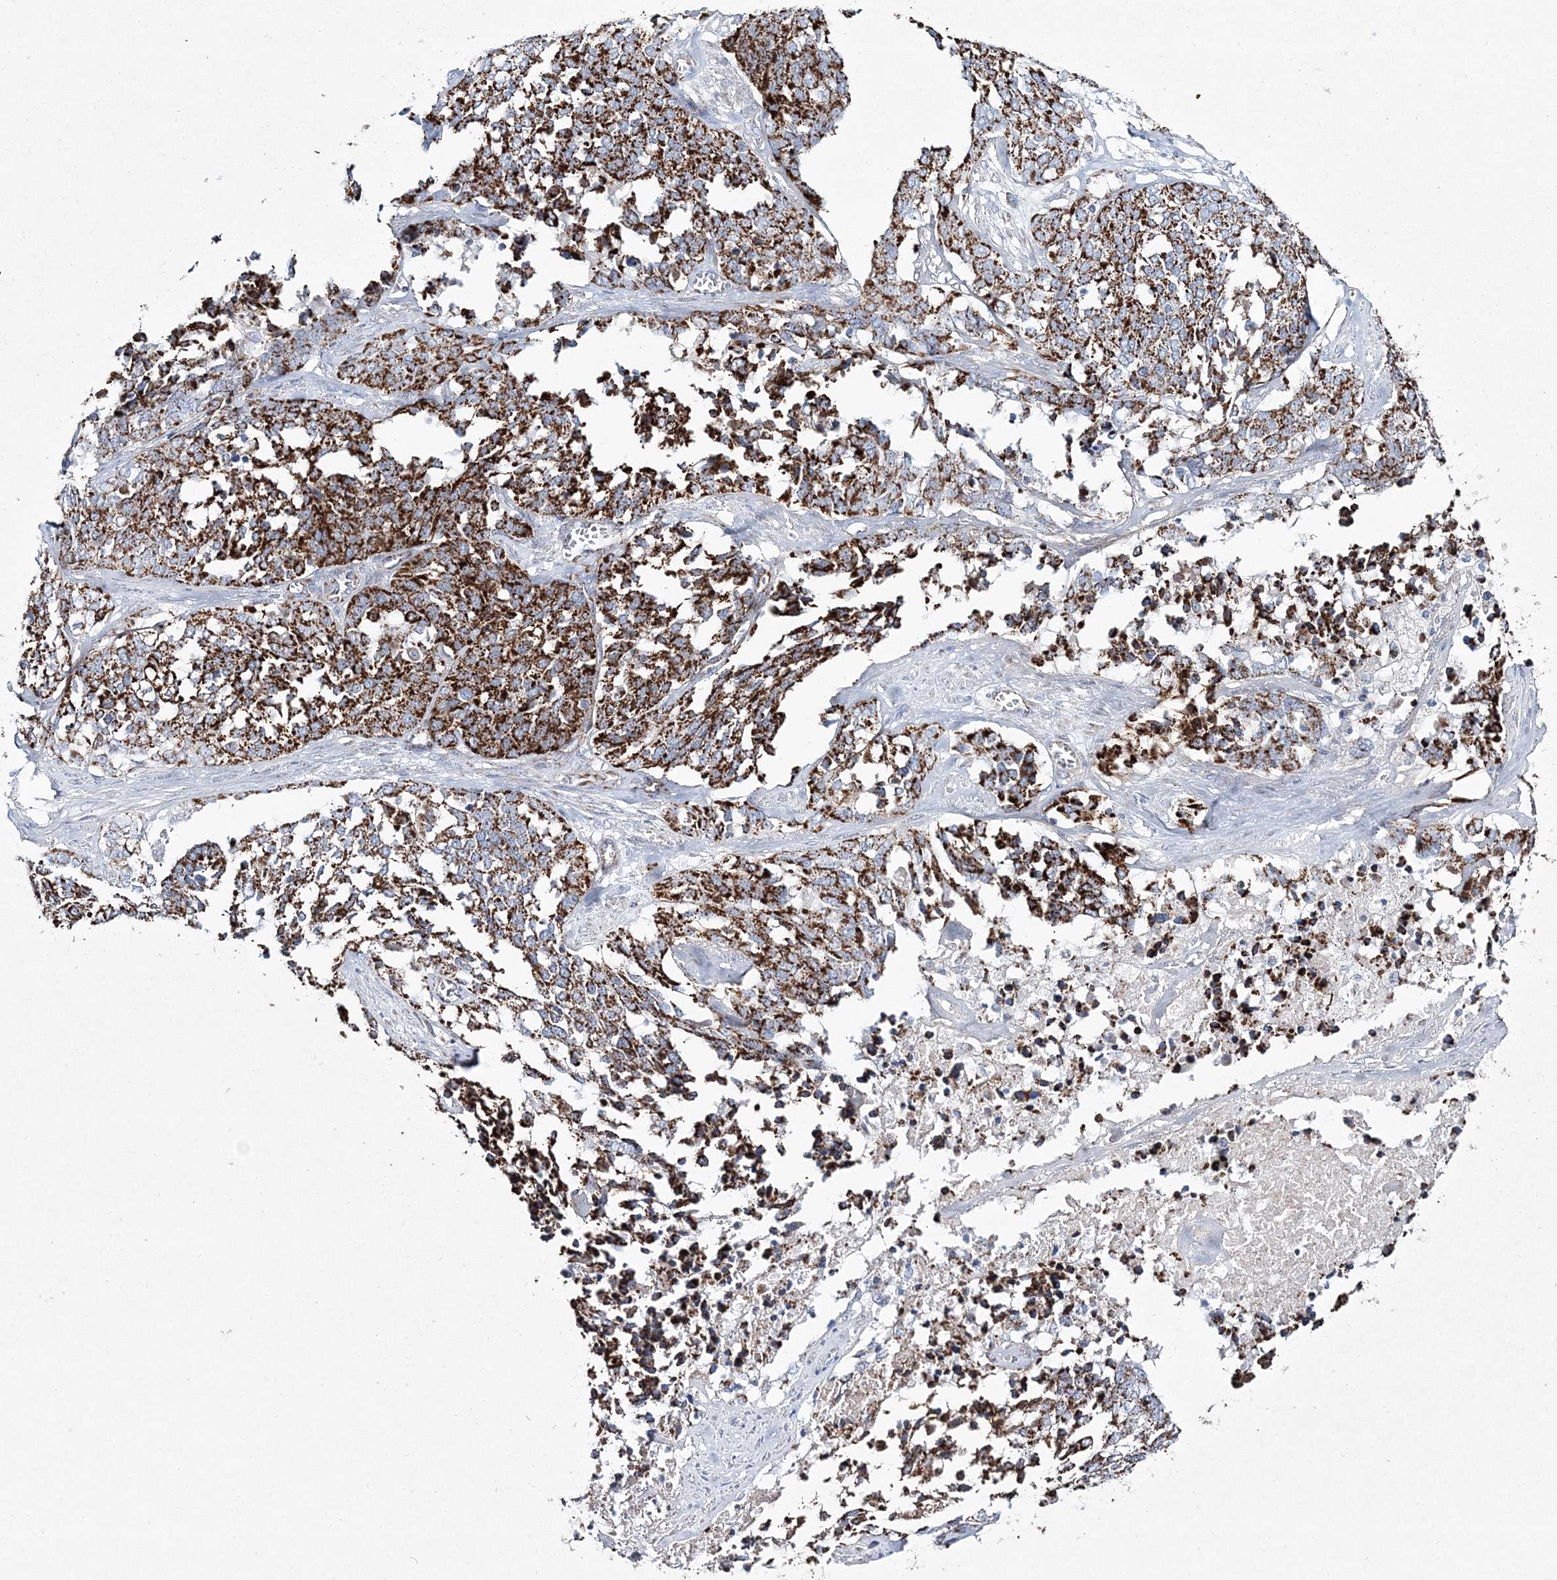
{"staining": {"intensity": "strong", "quantity": ">75%", "location": "cytoplasmic/membranous"}, "tissue": "ovarian cancer", "cell_type": "Tumor cells", "image_type": "cancer", "snomed": [{"axis": "morphology", "description": "Cystadenocarcinoma, serous, NOS"}, {"axis": "topography", "description": "Ovary"}], "caption": "Ovarian cancer stained with IHC displays strong cytoplasmic/membranous expression in about >75% of tumor cells.", "gene": "HIBCH", "patient": {"sex": "female", "age": 44}}